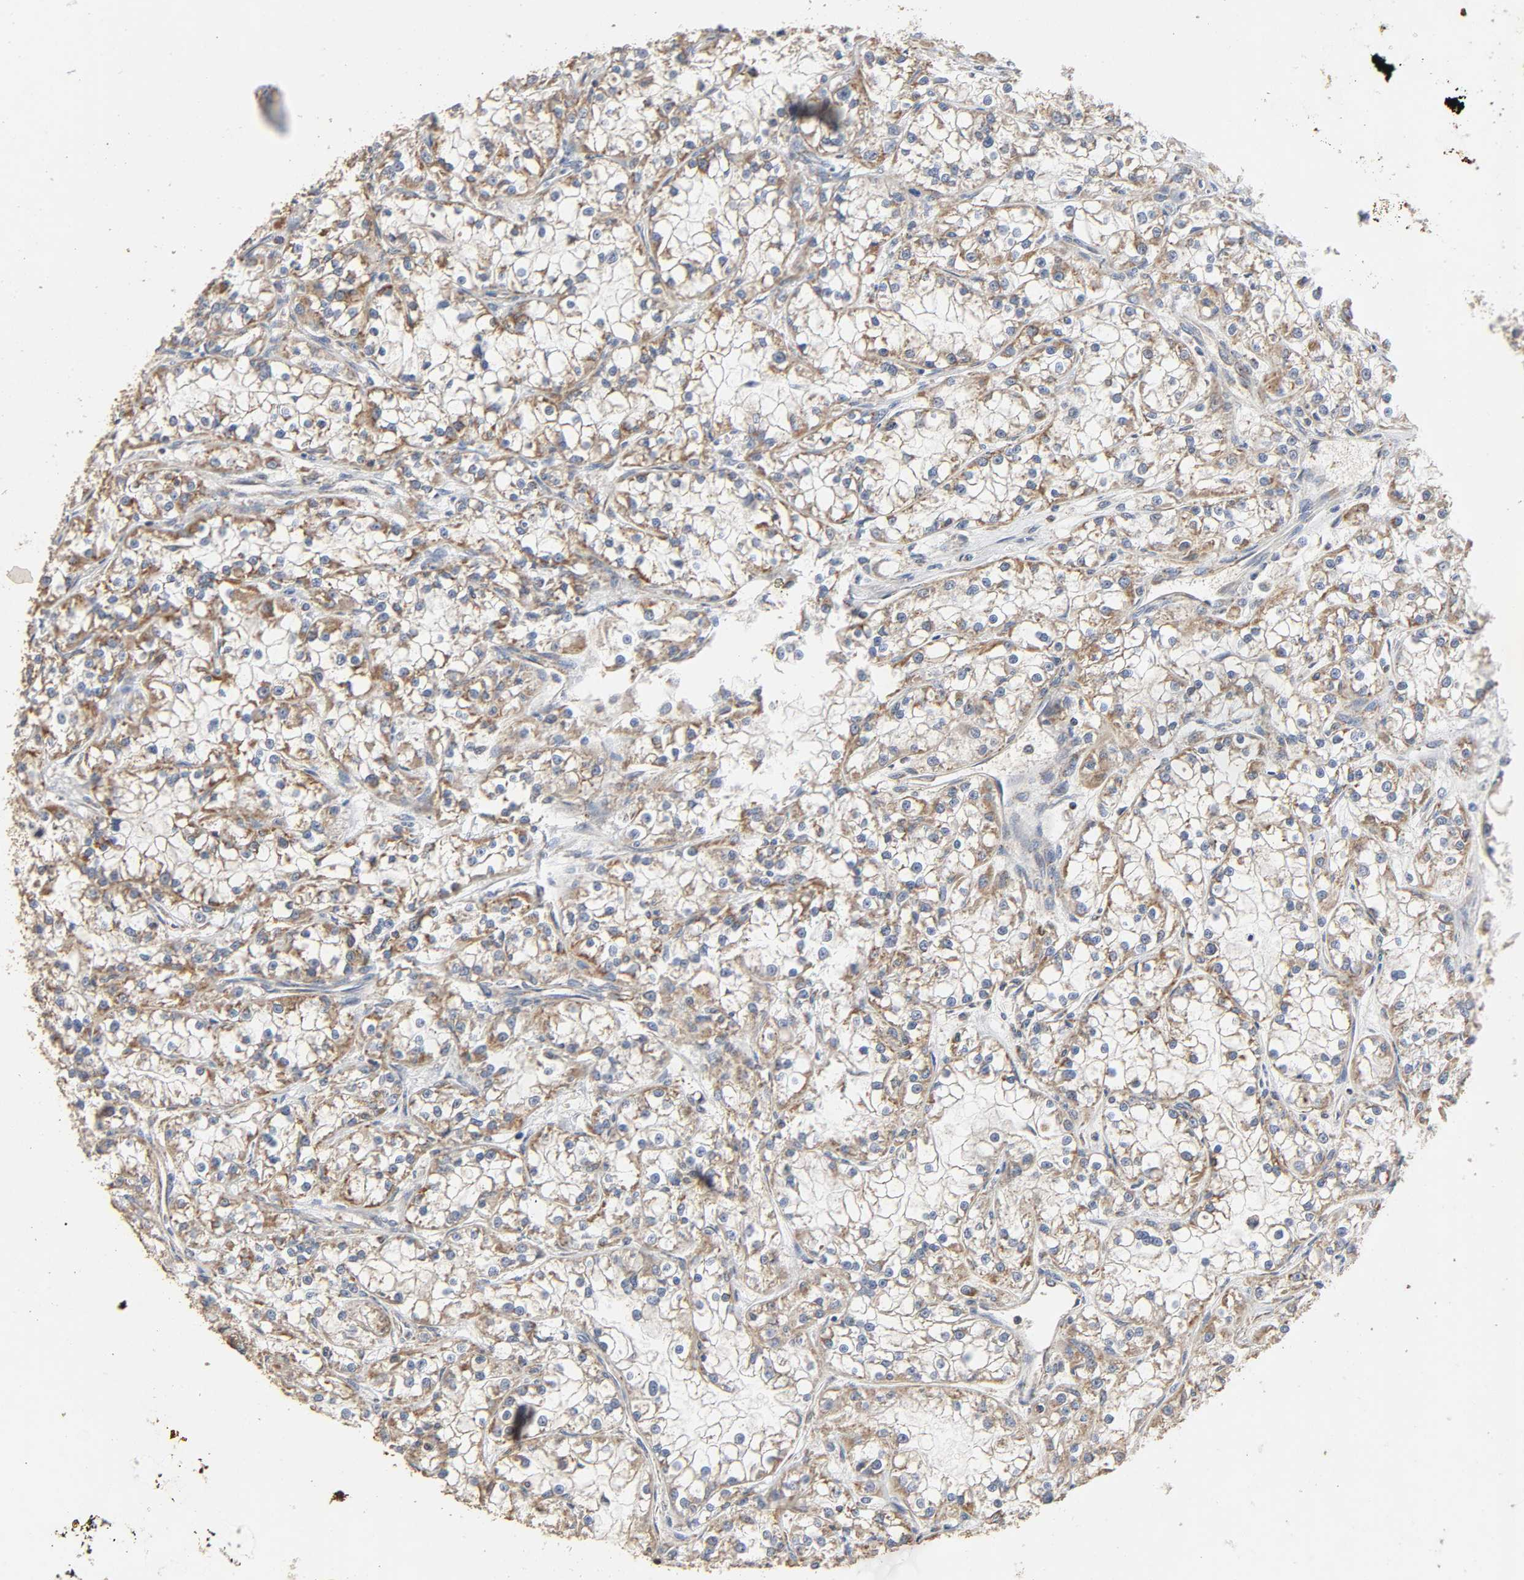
{"staining": {"intensity": "weak", "quantity": "<25%", "location": "cytoplasmic/membranous"}, "tissue": "renal cancer", "cell_type": "Tumor cells", "image_type": "cancer", "snomed": [{"axis": "morphology", "description": "Adenocarcinoma, NOS"}, {"axis": "topography", "description": "Kidney"}], "caption": "Tumor cells show no significant protein expression in renal adenocarcinoma.", "gene": "NDUFS3", "patient": {"sex": "female", "age": 52}}